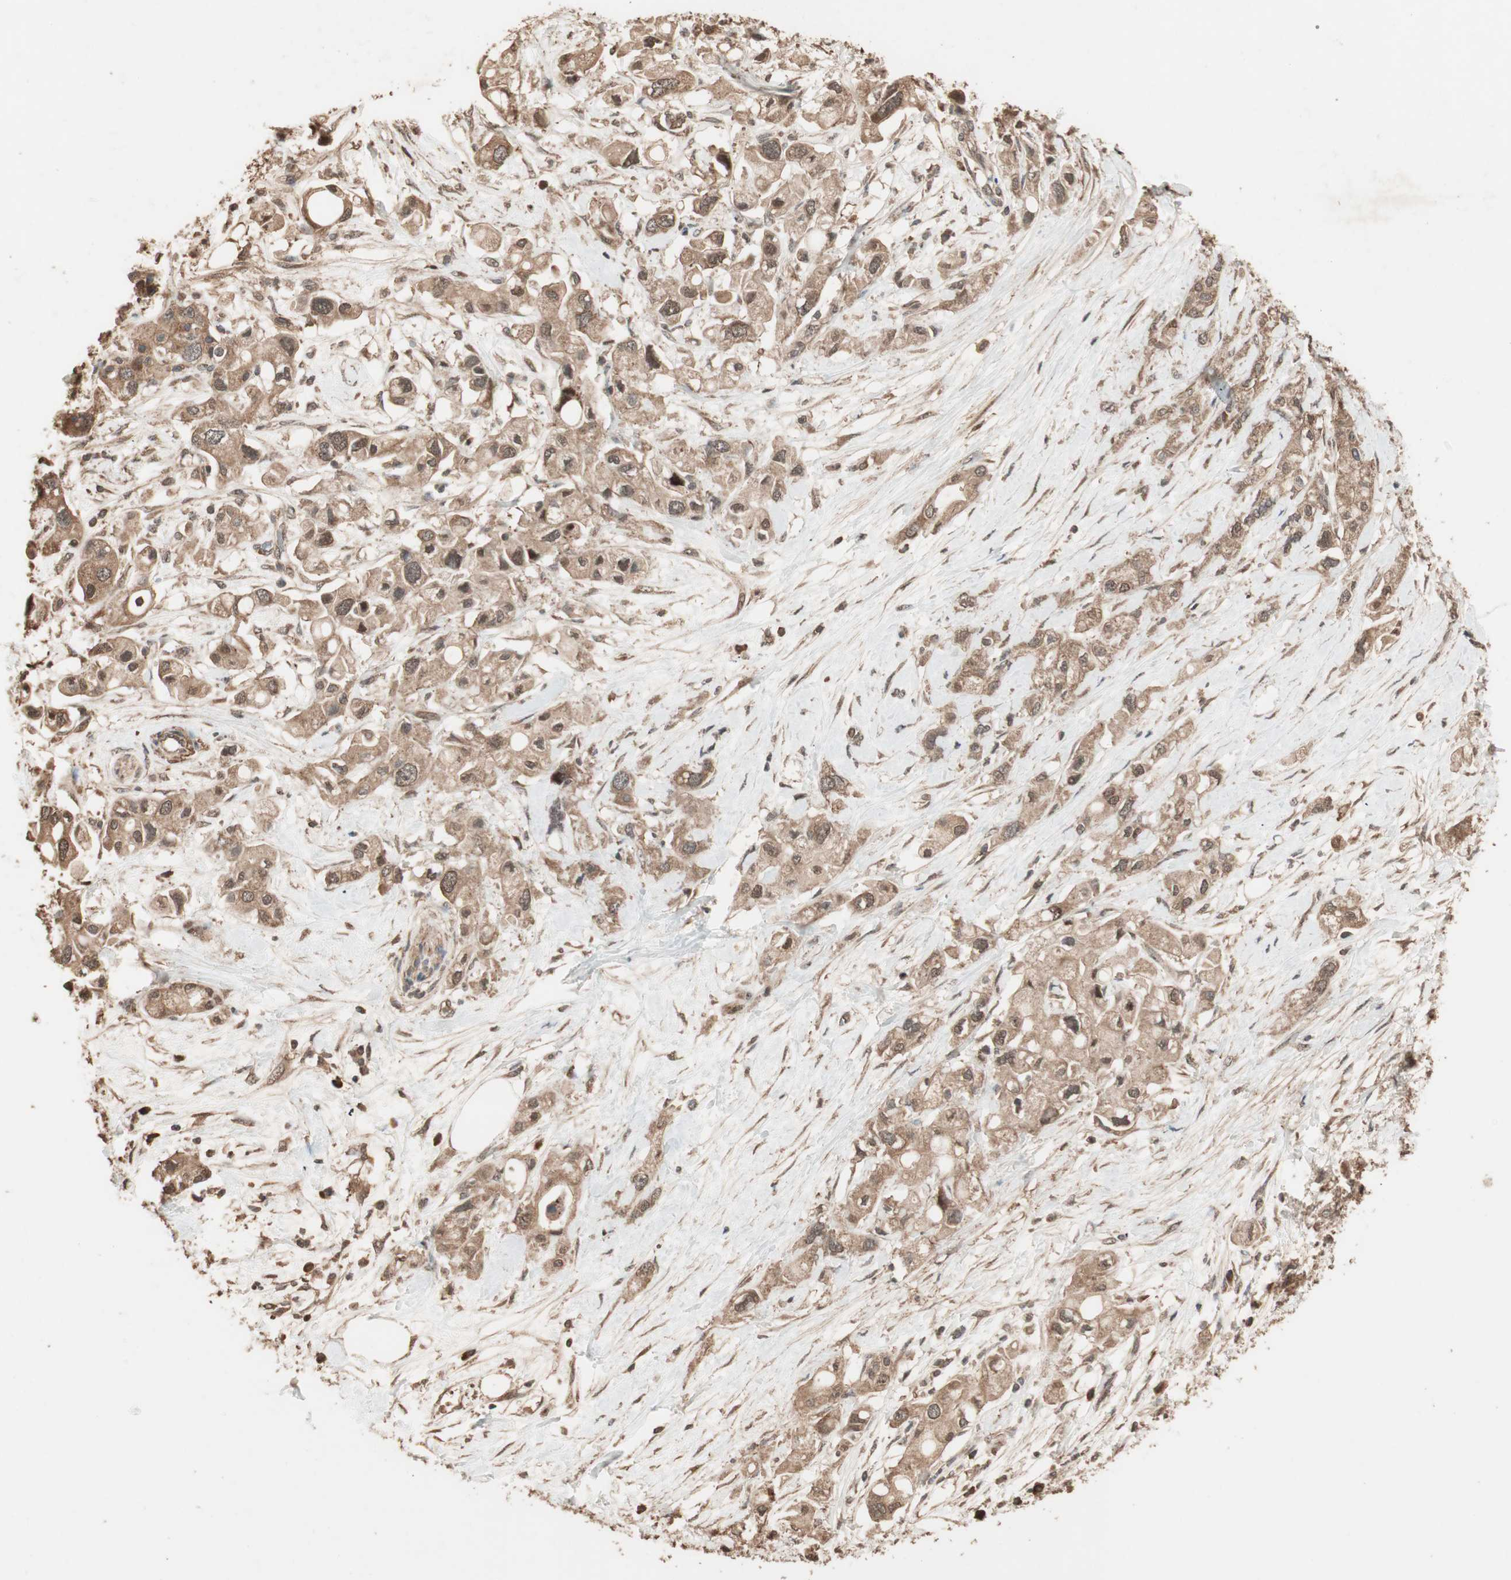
{"staining": {"intensity": "moderate", "quantity": ">75%", "location": "cytoplasmic/membranous"}, "tissue": "pancreatic cancer", "cell_type": "Tumor cells", "image_type": "cancer", "snomed": [{"axis": "morphology", "description": "Adenocarcinoma, NOS"}, {"axis": "topography", "description": "Pancreas"}], "caption": "Adenocarcinoma (pancreatic) stained for a protein (brown) demonstrates moderate cytoplasmic/membranous positive positivity in approximately >75% of tumor cells.", "gene": "USP20", "patient": {"sex": "female", "age": 56}}